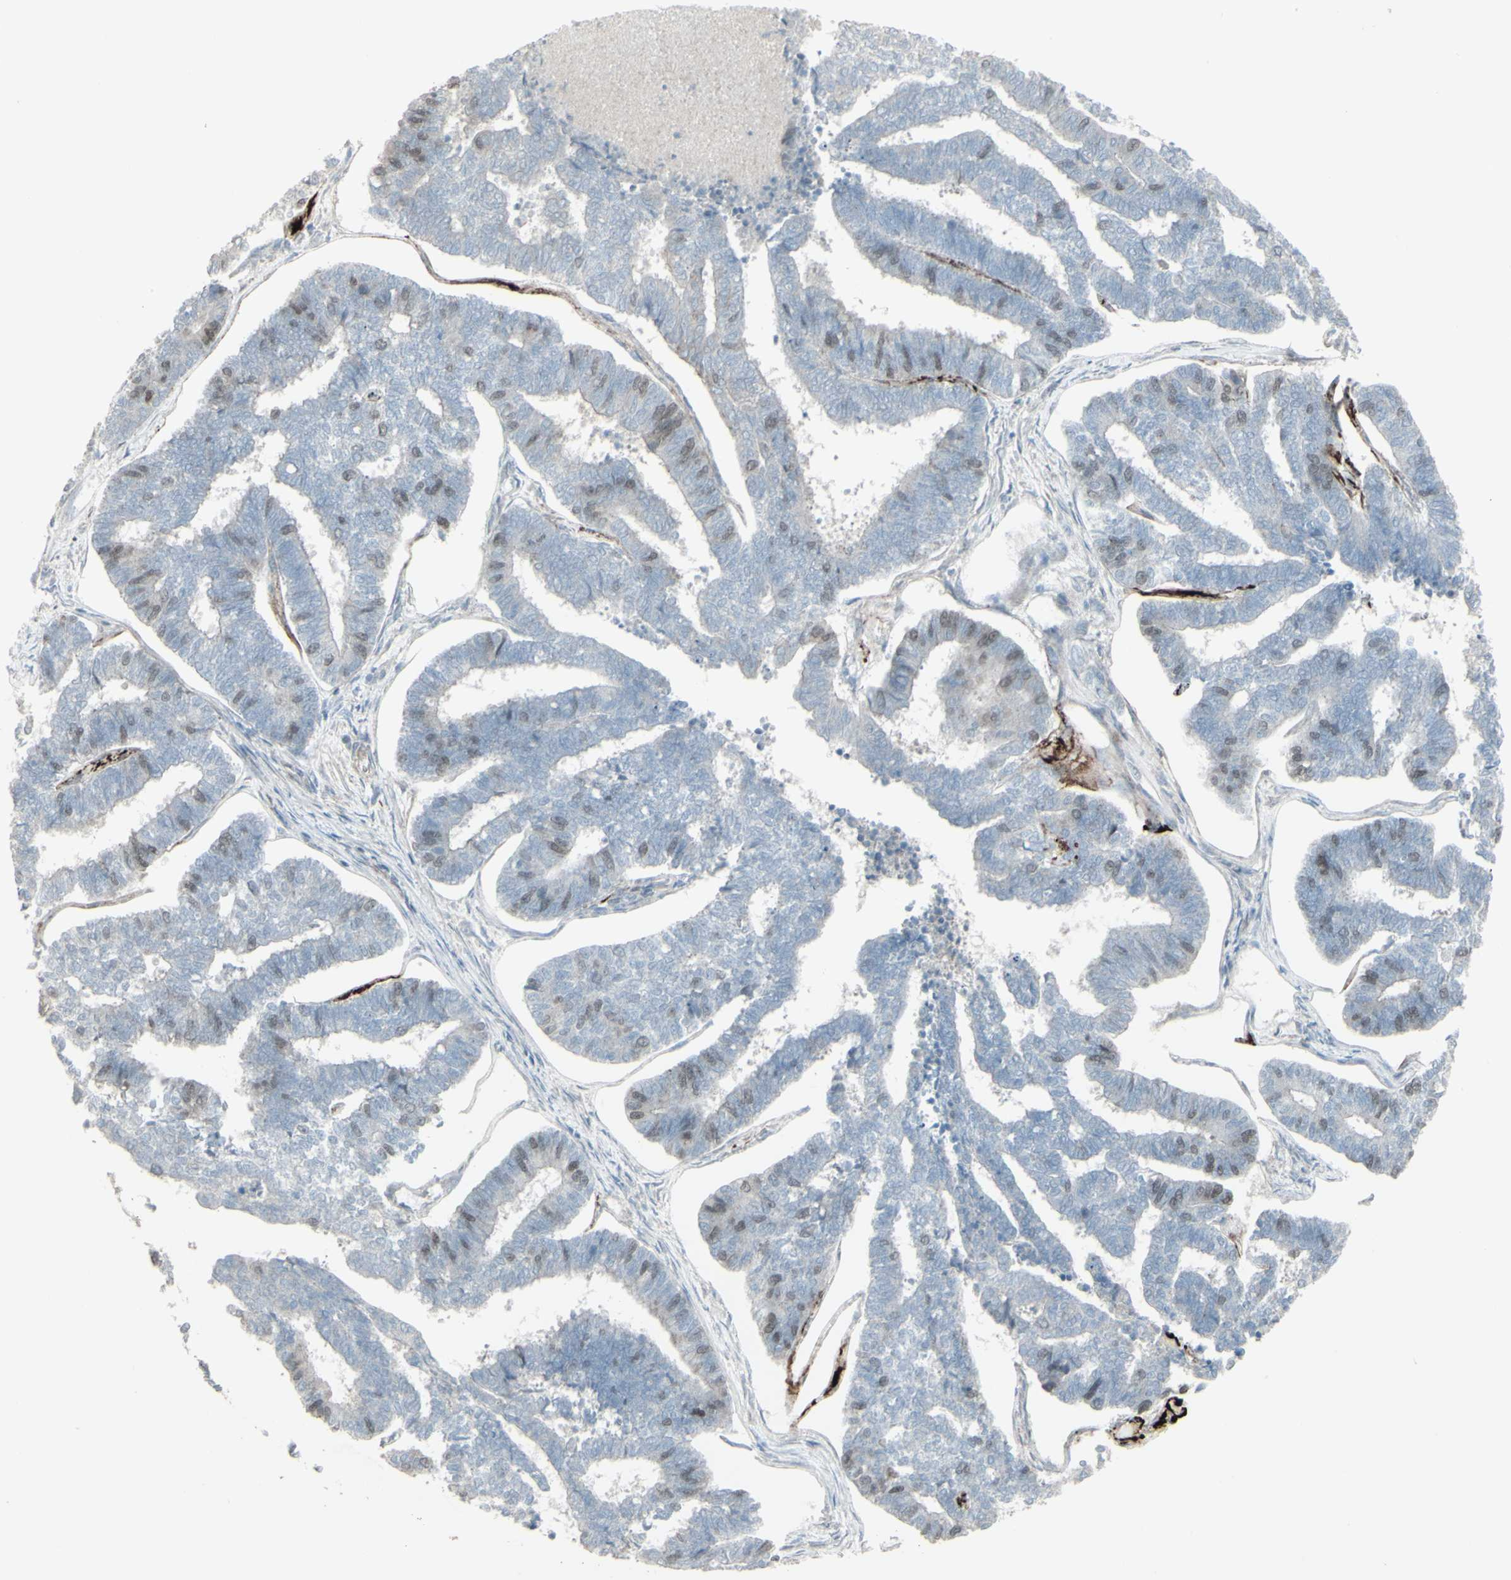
{"staining": {"intensity": "weak", "quantity": "25%-75%", "location": "nuclear"}, "tissue": "endometrial cancer", "cell_type": "Tumor cells", "image_type": "cancer", "snomed": [{"axis": "morphology", "description": "Adenocarcinoma, NOS"}, {"axis": "topography", "description": "Endometrium"}], "caption": "Approximately 25%-75% of tumor cells in endometrial cancer show weak nuclear protein staining as visualized by brown immunohistochemical staining.", "gene": "GMNN", "patient": {"sex": "female", "age": 70}}